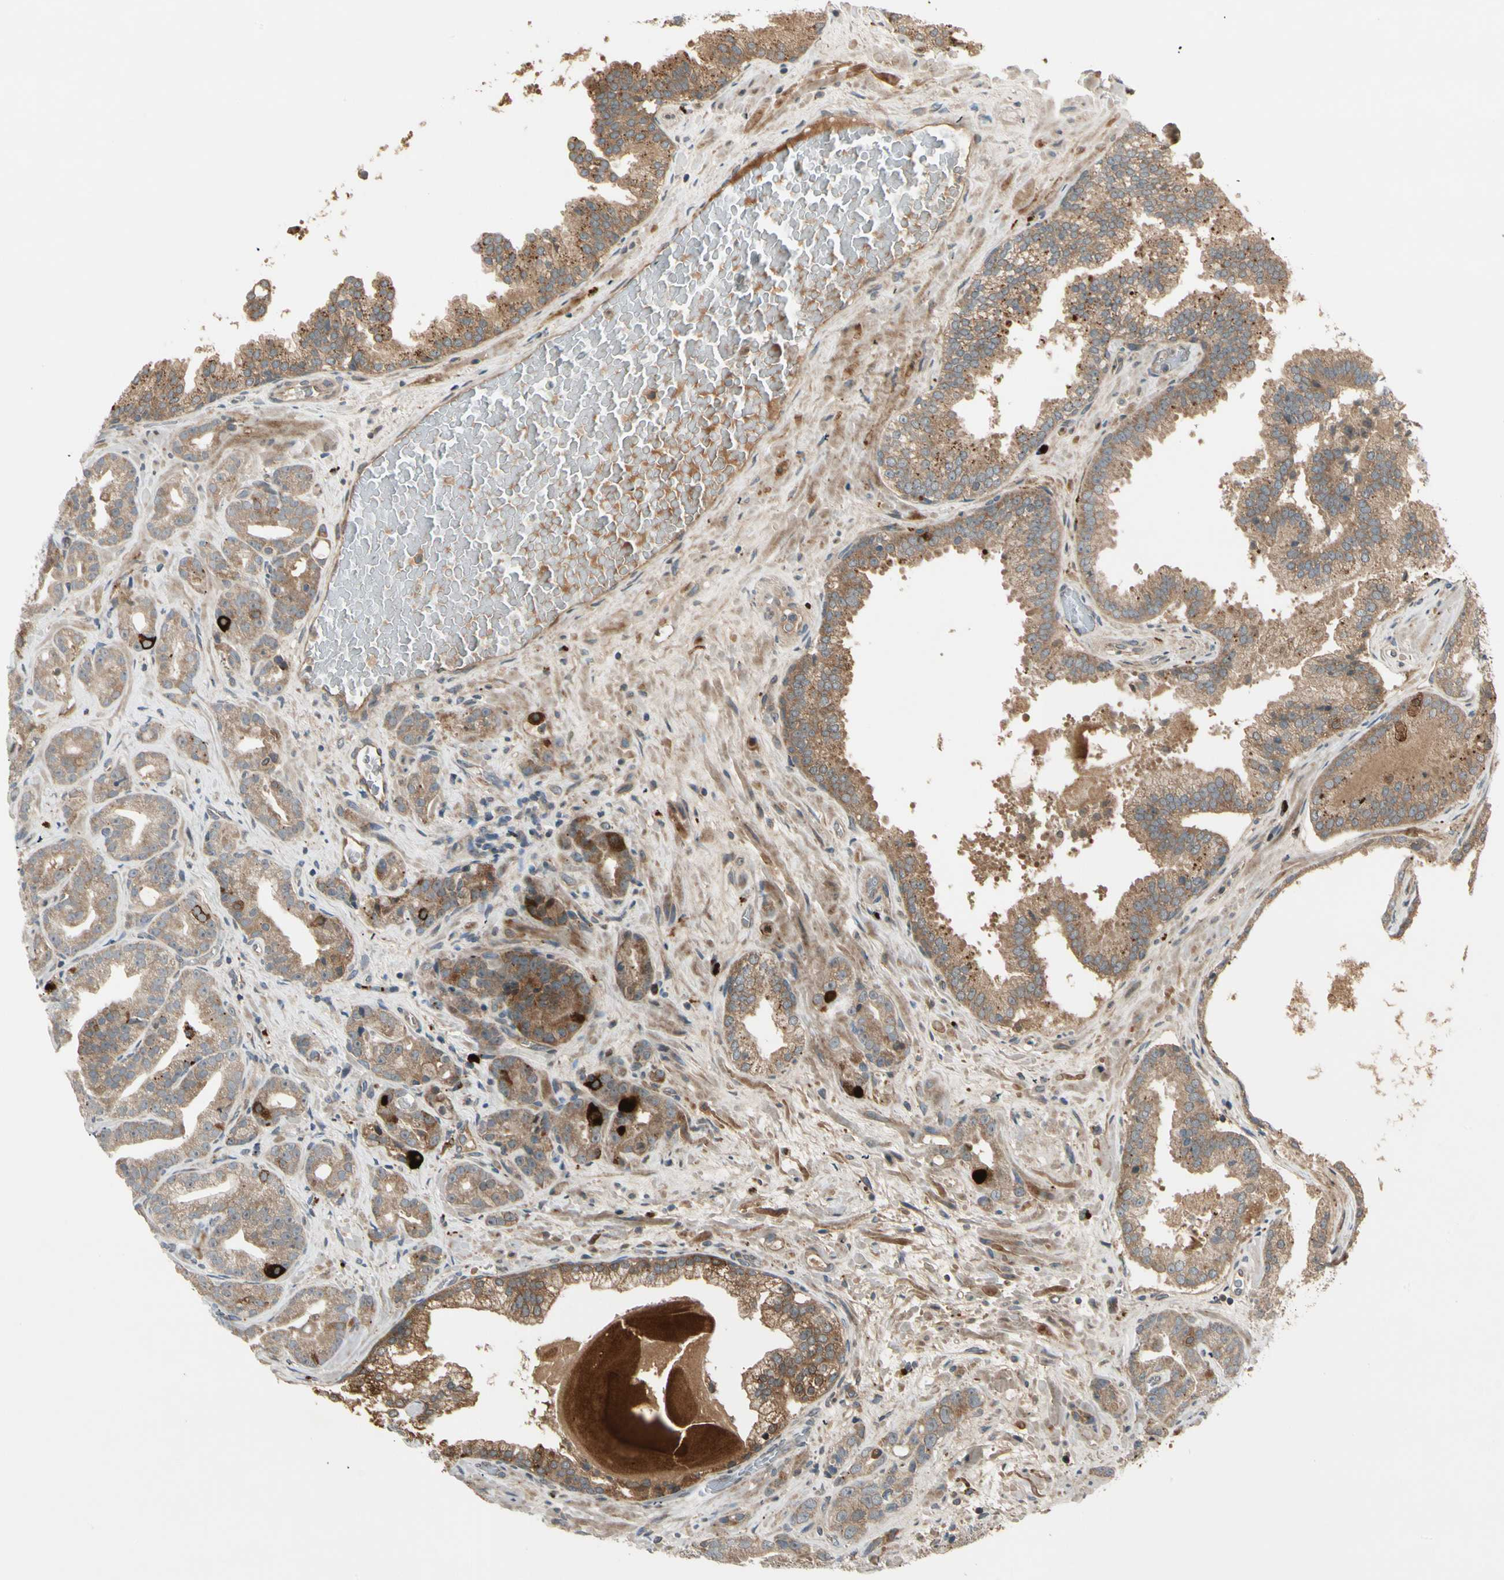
{"staining": {"intensity": "moderate", "quantity": ">75%", "location": "cytoplasmic/membranous"}, "tissue": "prostate cancer", "cell_type": "Tumor cells", "image_type": "cancer", "snomed": [{"axis": "morphology", "description": "Adenocarcinoma, Low grade"}, {"axis": "topography", "description": "Prostate"}], "caption": "A brown stain labels moderate cytoplasmic/membranous positivity of a protein in prostate low-grade adenocarcinoma tumor cells. The staining is performed using DAB brown chromogen to label protein expression. The nuclei are counter-stained blue using hematoxylin.", "gene": "ACVR1C", "patient": {"sex": "male", "age": 63}}